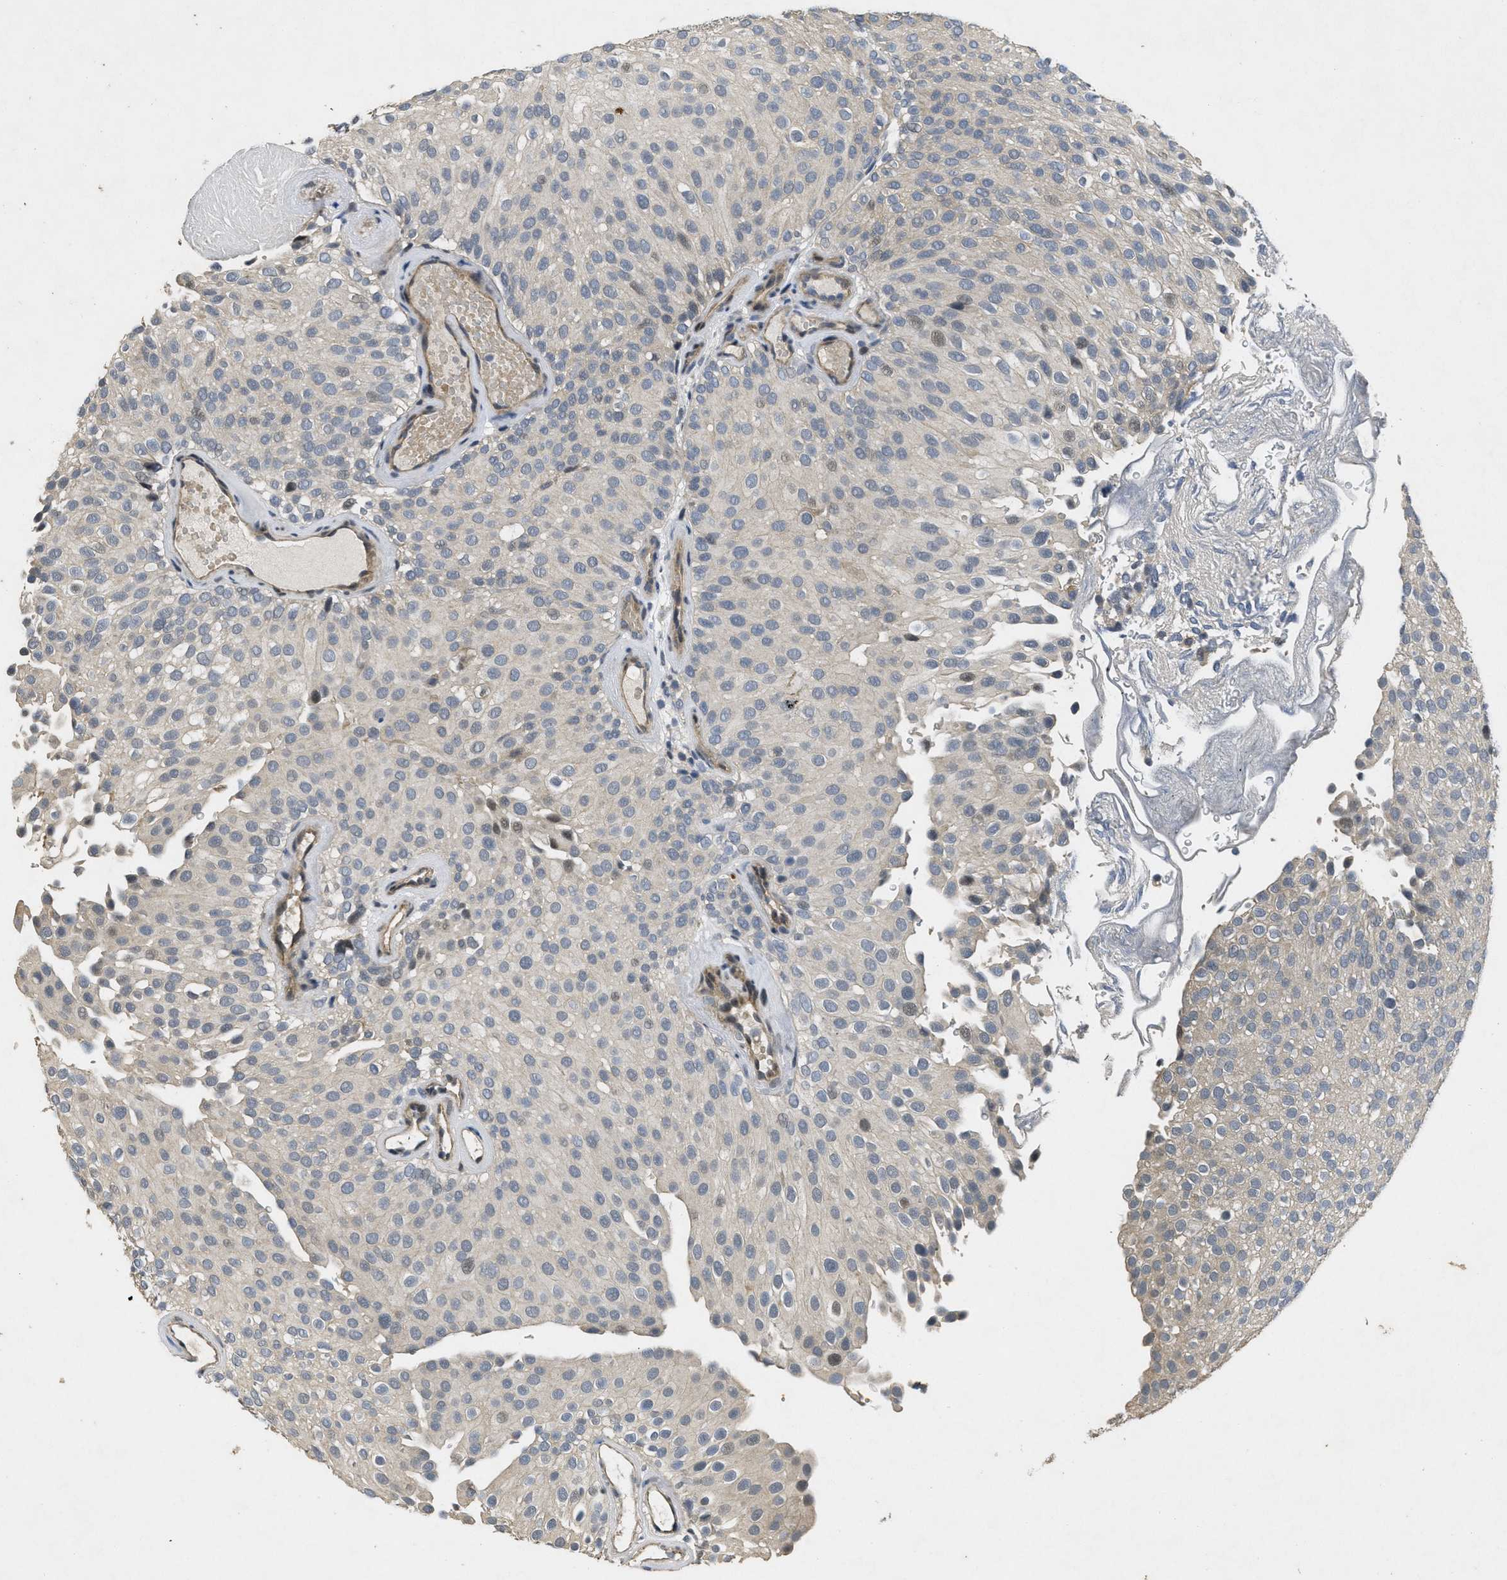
{"staining": {"intensity": "moderate", "quantity": "<25%", "location": "nuclear"}, "tissue": "urothelial cancer", "cell_type": "Tumor cells", "image_type": "cancer", "snomed": [{"axis": "morphology", "description": "Urothelial carcinoma, Low grade"}, {"axis": "topography", "description": "Urinary bladder"}], "caption": "Urothelial cancer was stained to show a protein in brown. There is low levels of moderate nuclear positivity in about <25% of tumor cells.", "gene": "PAPOLG", "patient": {"sex": "male", "age": 78}}